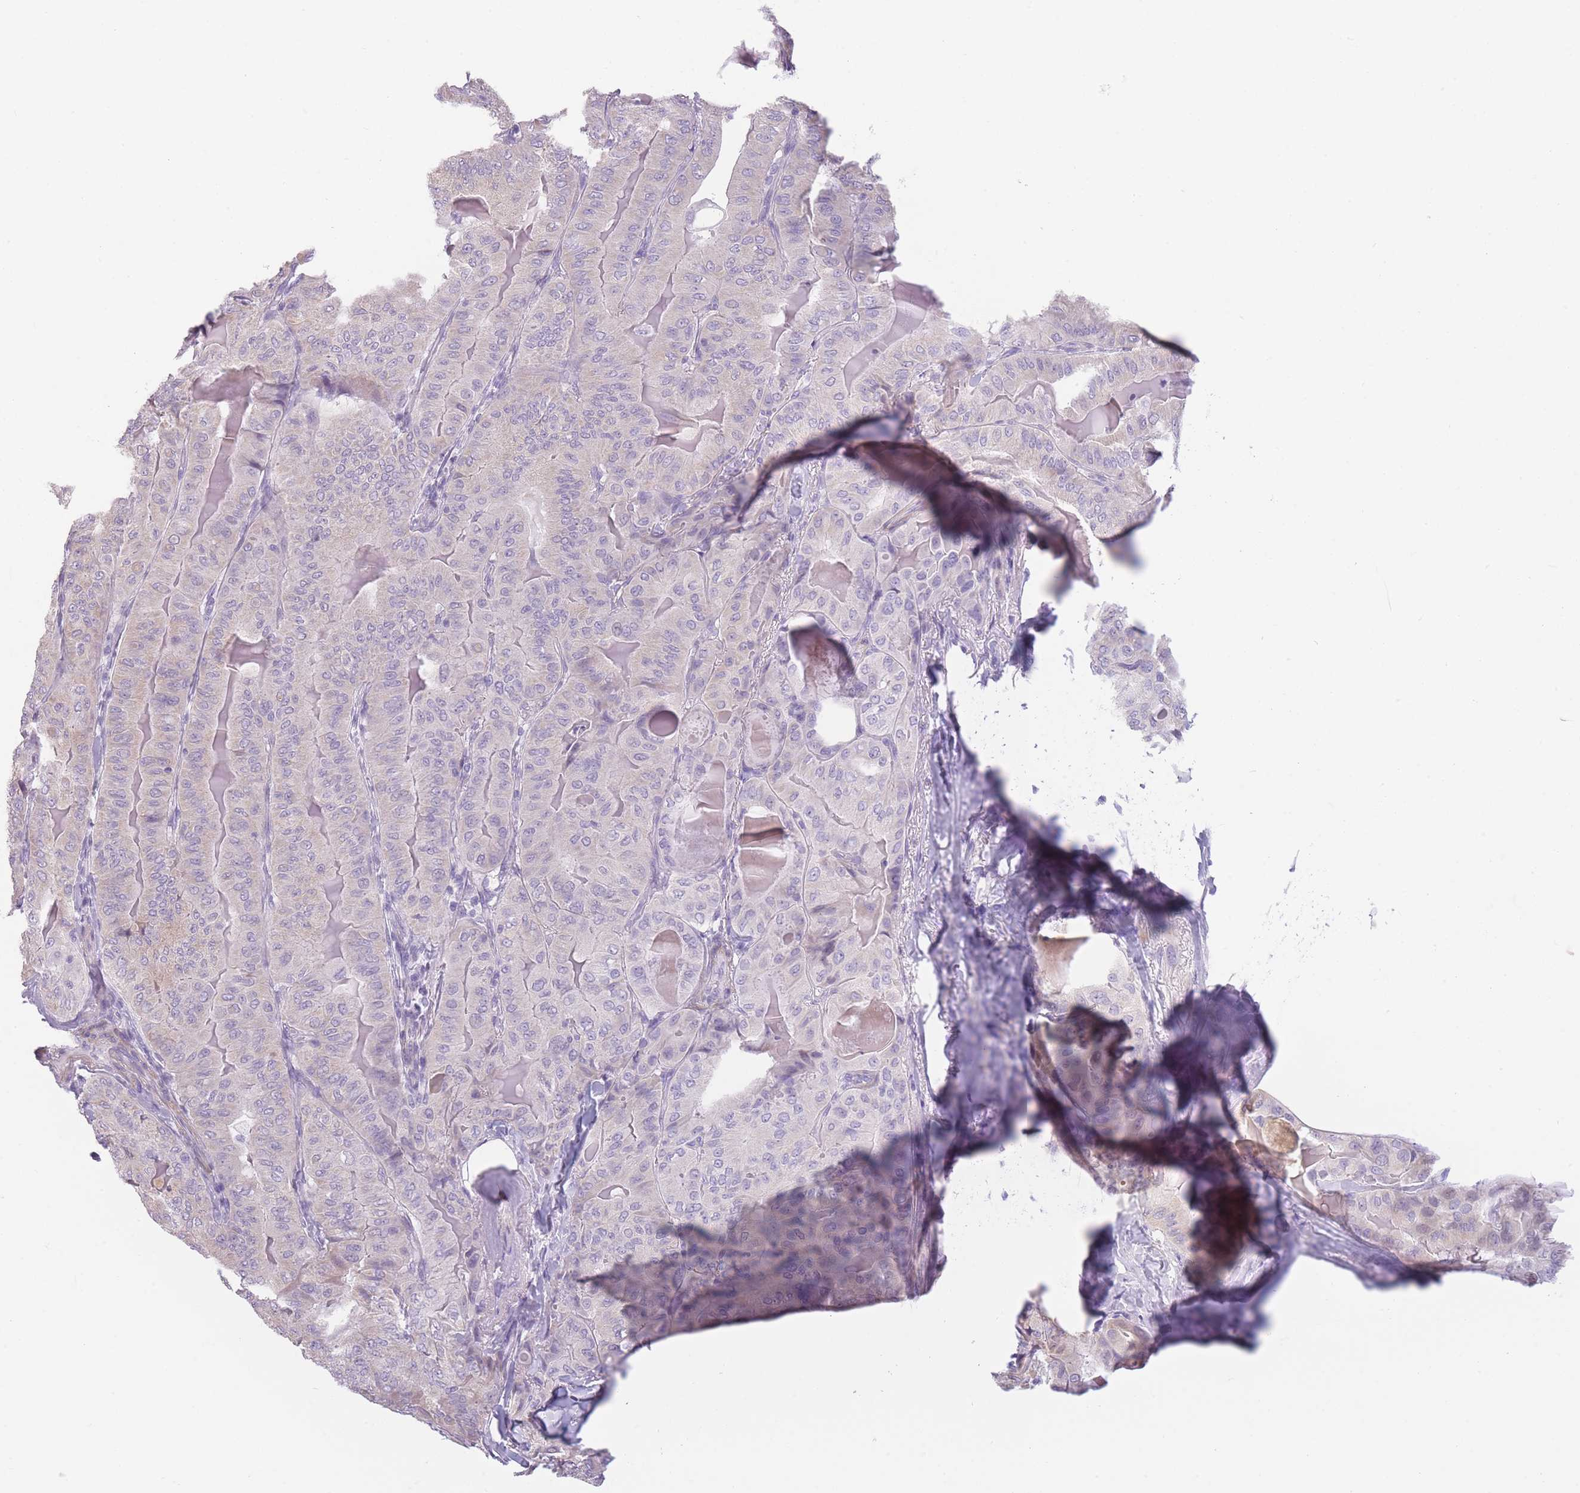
{"staining": {"intensity": "negative", "quantity": "none", "location": "none"}, "tissue": "thyroid cancer", "cell_type": "Tumor cells", "image_type": "cancer", "snomed": [{"axis": "morphology", "description": "Papillary adenocarcinoma, NOS"}, {"axis": "topography", "description": "Thyroid gland"}], "caption": "A high-resolution image shows IHC staining of papillary adenocarcinoma (thyroid), which exhibits no significant expression in tumor cells.", "gene": "TMEM236", "patient": {"sex": "female", "age": 68}}